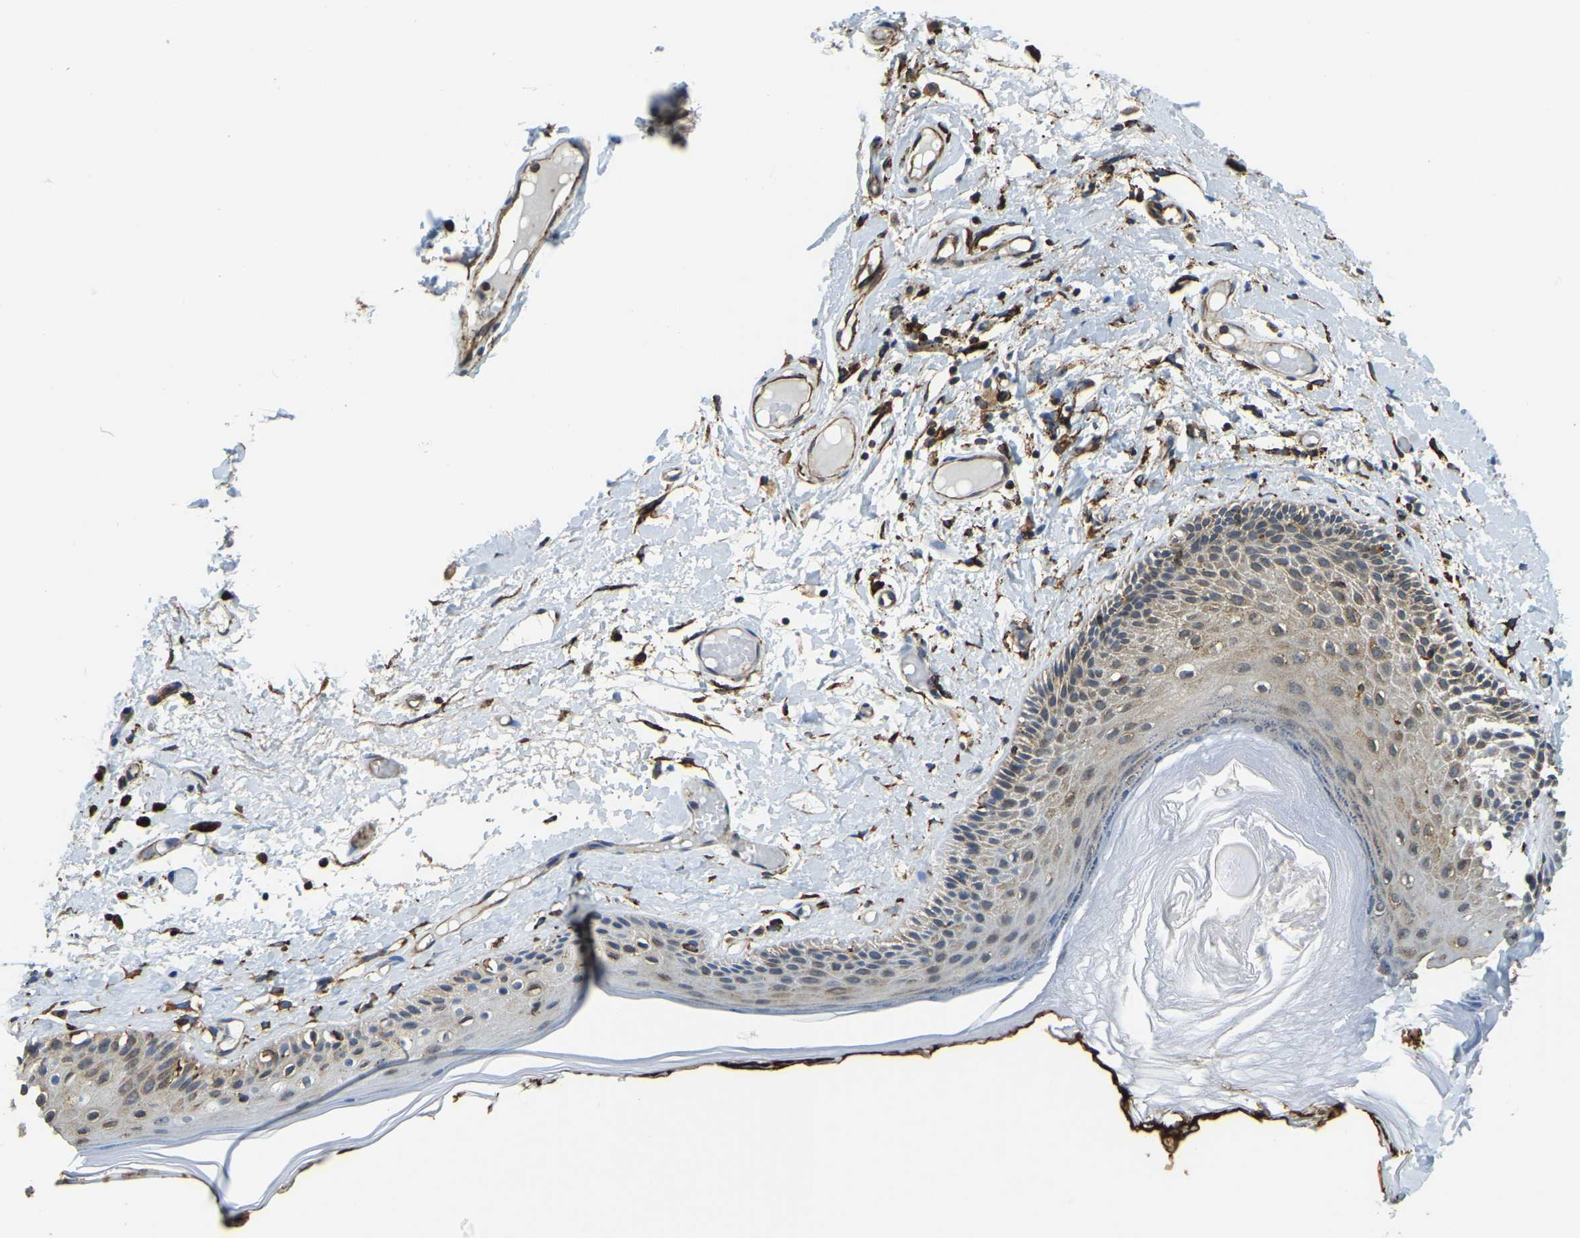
{"staining": {"intensity": "moderate", "quantity": "25%-75%", "location": "cytoplasmic/membranous"}, "tissue": "skin", "cell_type": "Epidermal cells", "image_type": "normal", "snomed": [{"axis": "morphology", "description": "Normal tissue, NOS"}, {"axis": "topography", "description": "Vulva"}], "caption": "Immunohistochemistry (IHC) (DAB (3,3'-diaminobenzidine)) staining of normal skin displays moderate cytoplasmic/membranous protein positivity in about 25%-75% of epidermal cells.", "gene": "RNF115", "patient": {"sex": "female", "age": 73}}